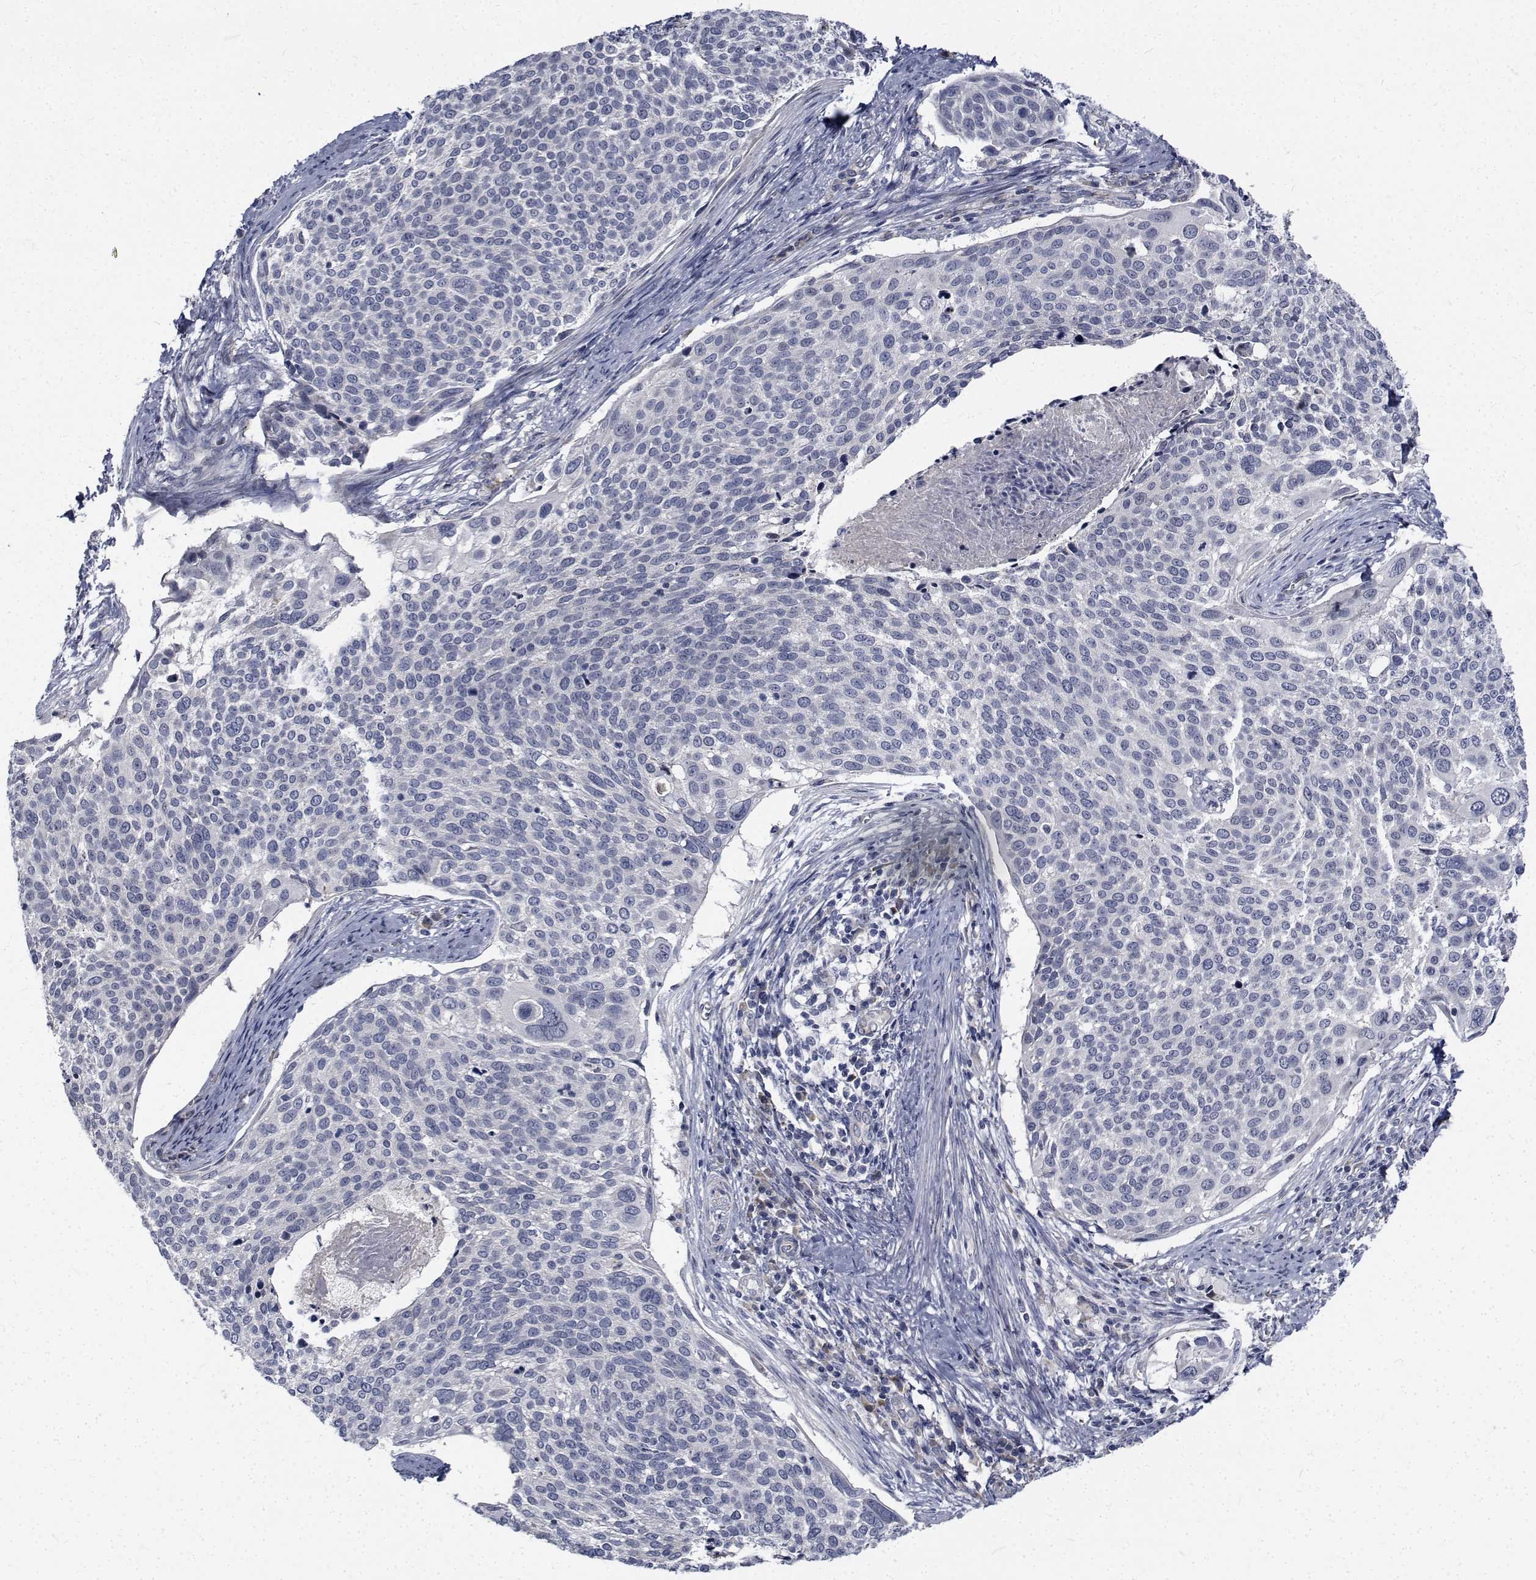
{"staining": {"intensity": "negative", "quantity": "none", "location": "none"}, "tissue": "cervical cancer", "cell_type": "Tumor cells", "image_type": "cancer", "snomed": [{"axis": "morphology", "description": "Squamous cell carcinoma, NOS"}, {"axis": "topography", "description": "Cervix"}], "caption": "Immunohistochemistry (IHC) photomicrograph of neoplastic tissue: cervical cancer stained with DAB (3,3'-diaminobenzidine) reveals no significant protein positivity in tumor cells.", "gene": "TTBK1", "patient": {"sex": "female", "age": 39}}